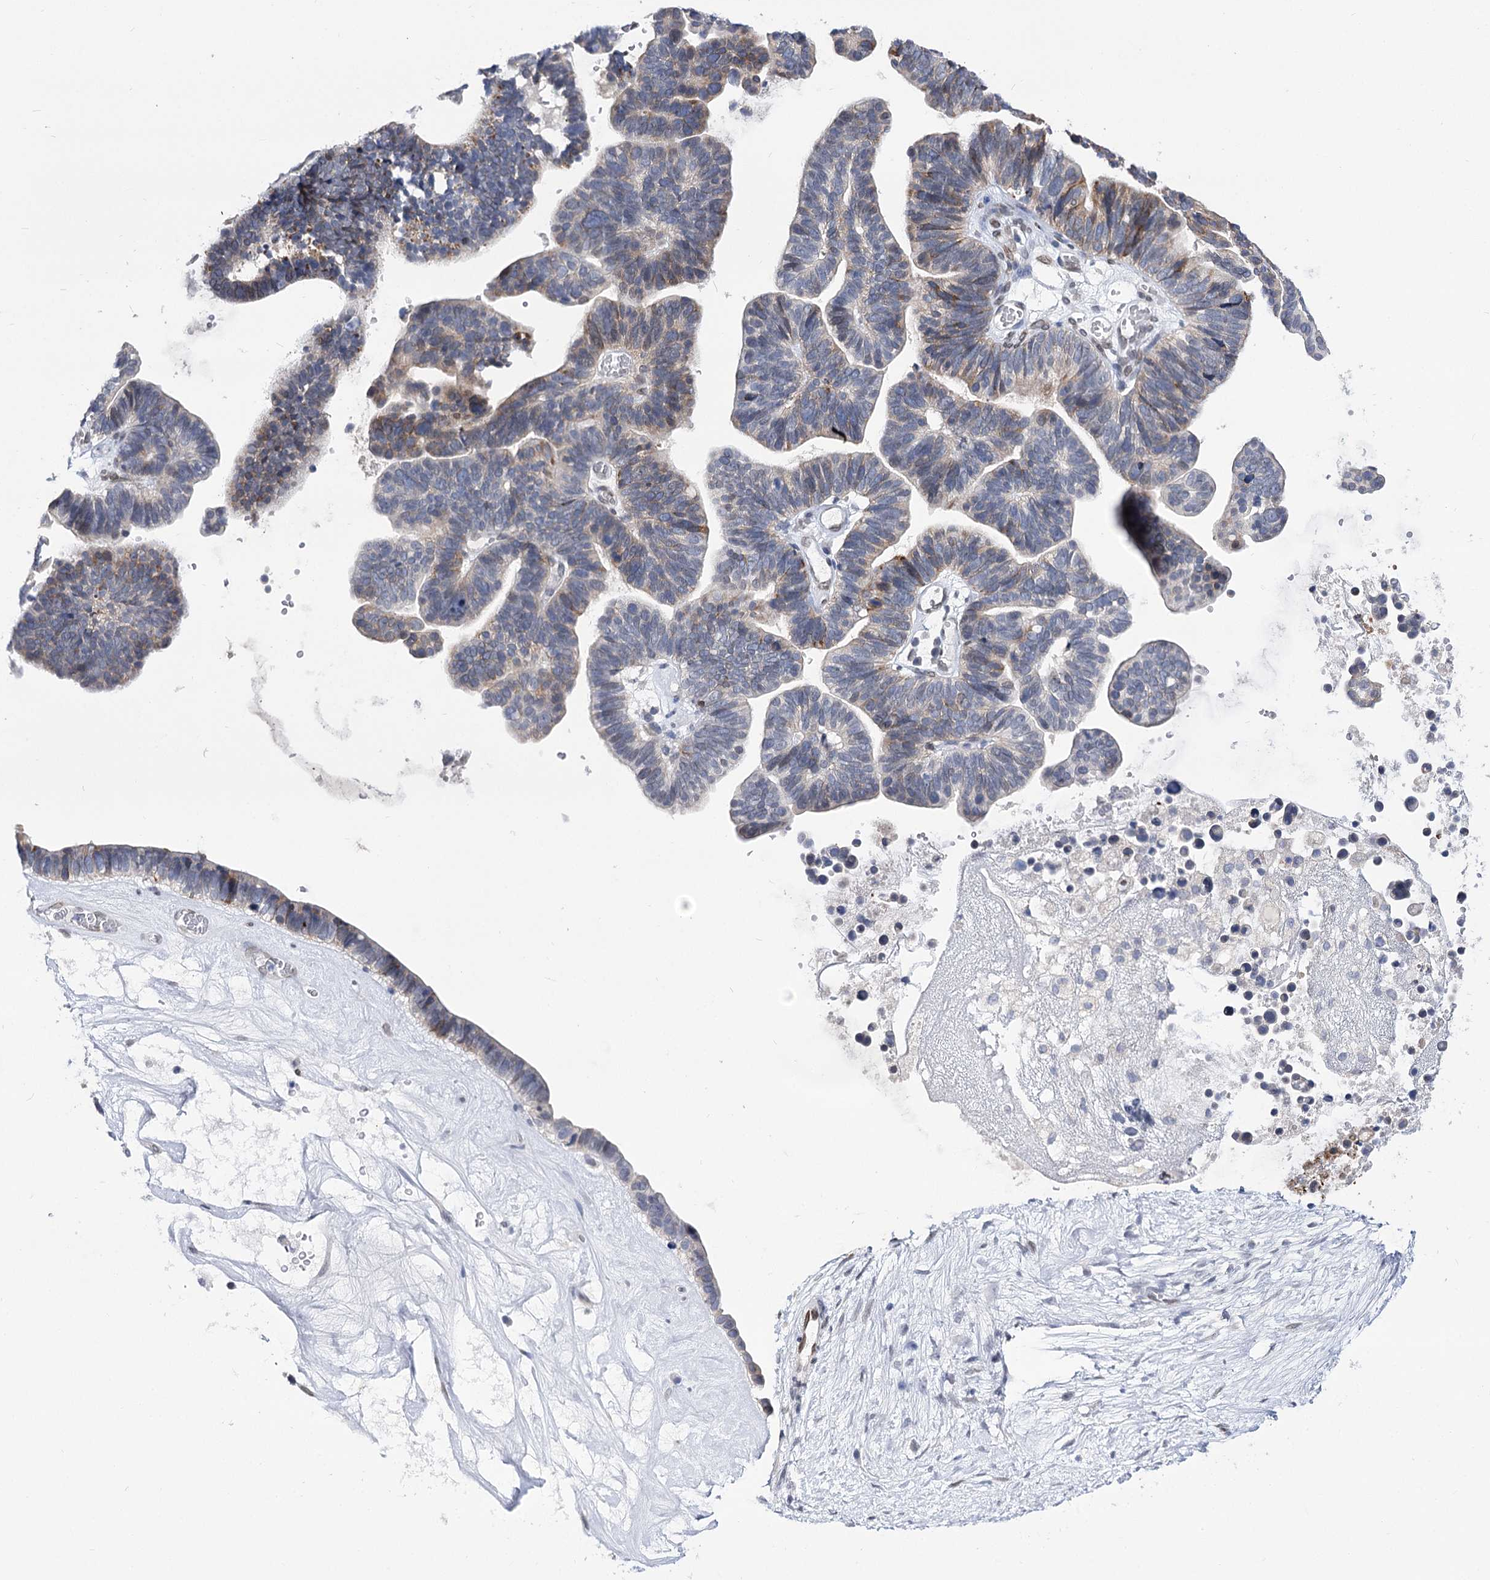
{"staining": {"intensity": "weak", "quantity": "25%-75%", "location": "cytoplasmic/membranous"}, "tissue": "ovarian cancer", "cell_type": "Tumor cells", "image_type": "cancer", "snomed": [{"axis": "morphology", "description": "Cystadenocarcinoma, serous, NOS"}, {"axis": "topography", "description": "Ovary"}], "caption": "Ovarian cancer stained with a brown dye exhibits weak cytoplasmic/membranous positive staining in about 25%-75% of tumor cells.", "gene": "TMEM201", "patient": {"sex": "female", "age": 56}}